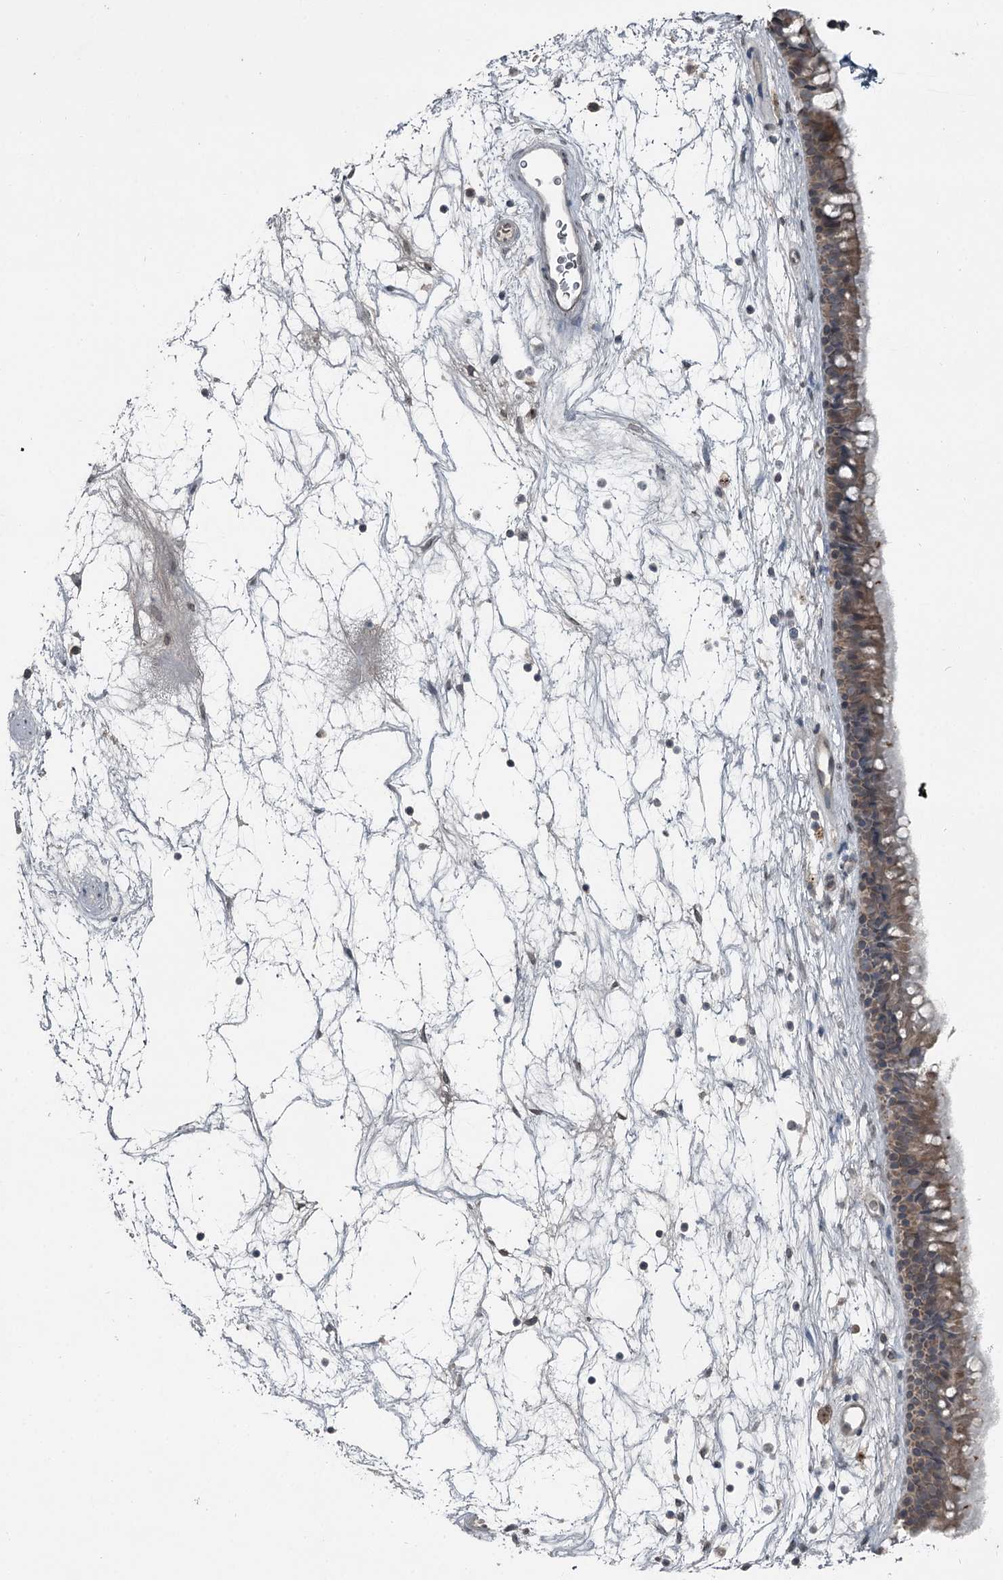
{"staining": {"intensity": "weak", "quantity": "25%-75%", "location": "cytoplasmic/membranous"}, "tissue": "nasopharynx", "cell_type": "Respiratory epithelial cells", "image_type": "normal", "snomed": [{"axis": "morphology", "description": "Normal tissue, NOS"}, {"axis": "topography", "description": "Nasopharynx"}], "caption": "An IHC histopathology image of normal tissue is shown. Protein staining in brown highlights weak cytoplasmic/membranous positivity in nasopharynx within respiratory epithelial cells.", "gene": "SLC39A8", "patient": {"sex": "male", "age": 64}}